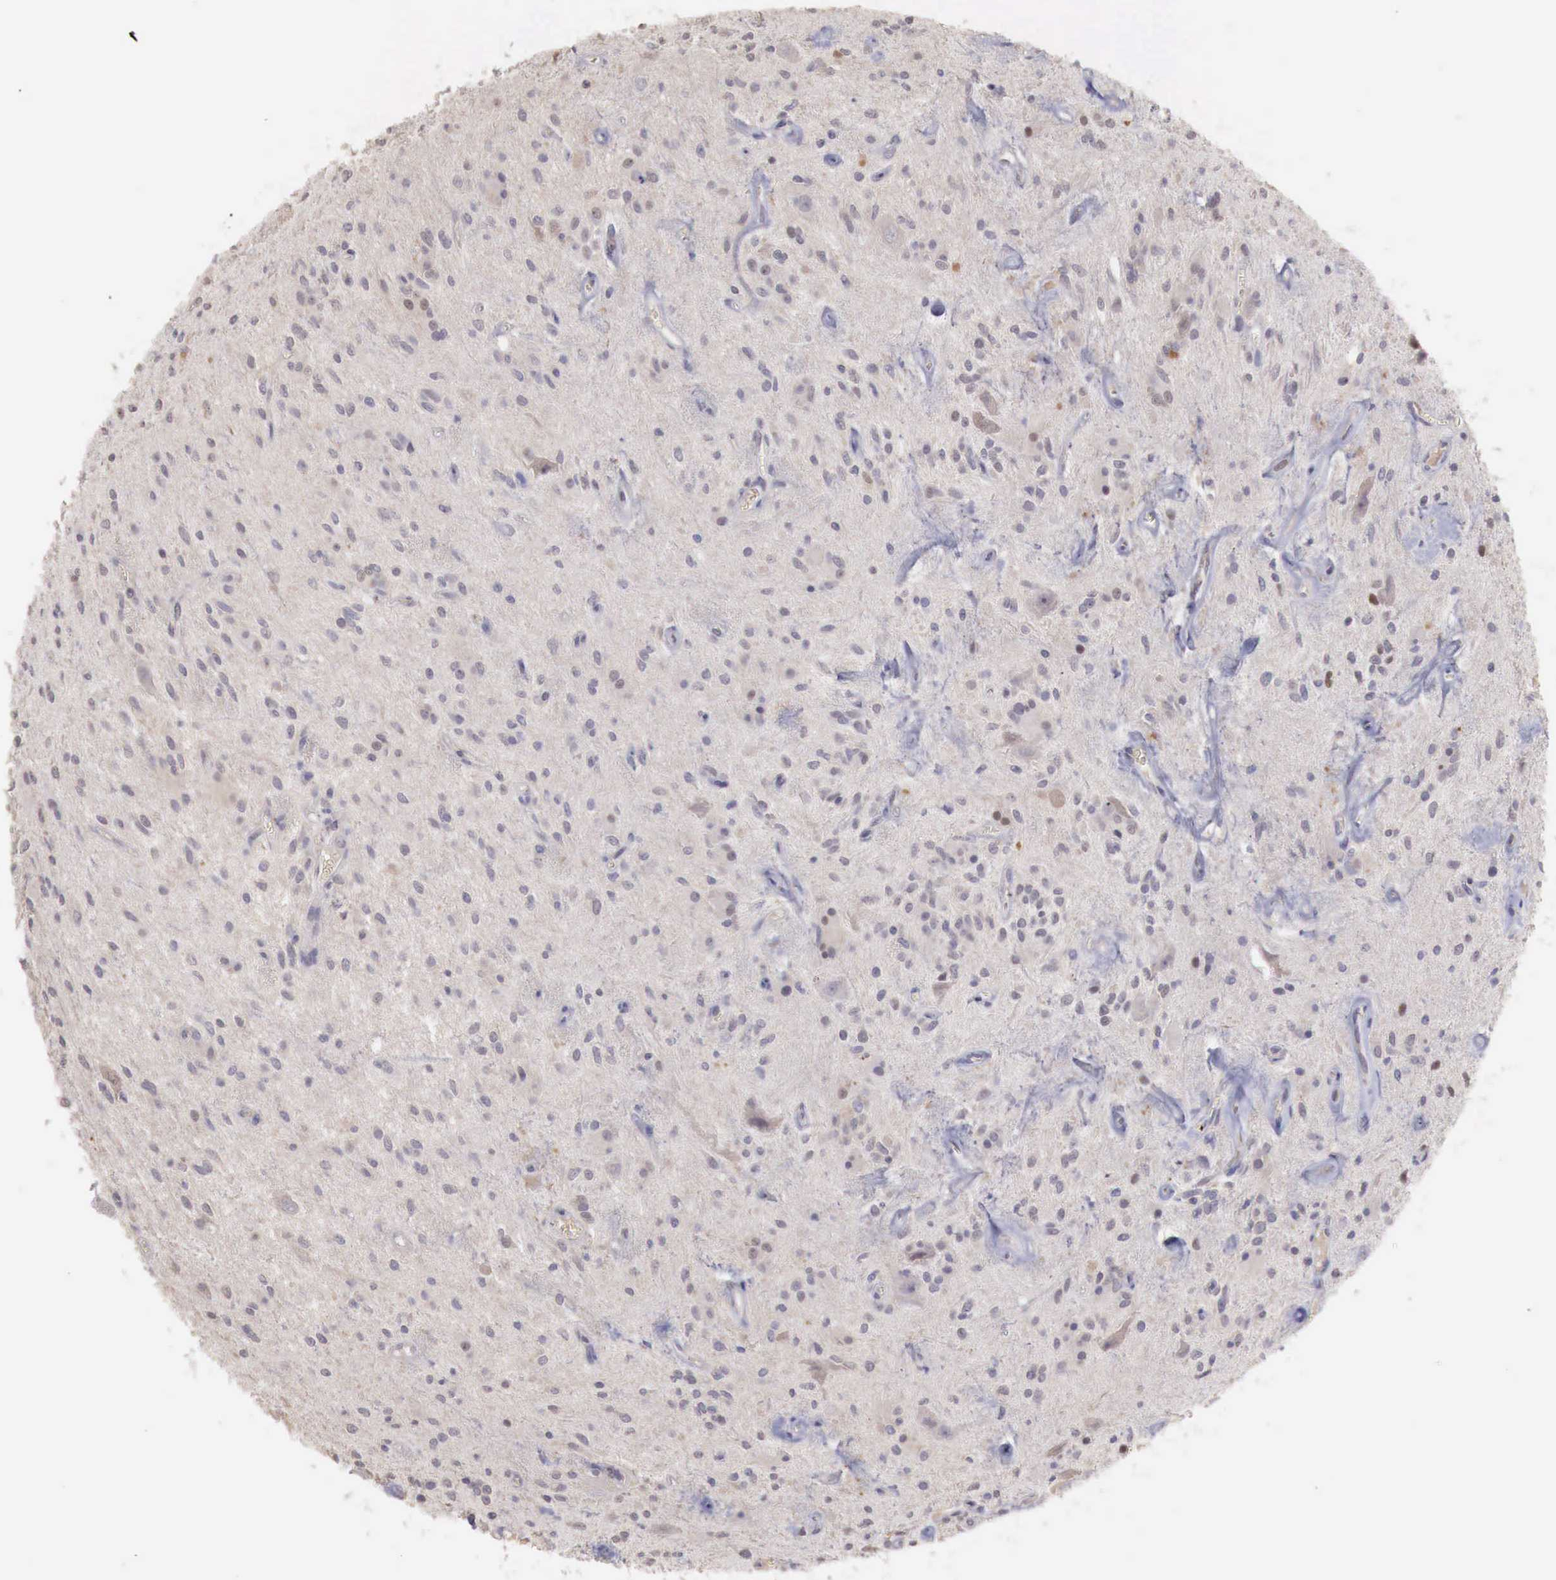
{"staining": {"intensity": "weak", "quantity": ">75%", "location": "cytoplasmic/membranous"}, "tissue": "glioma", "cell_type": "Tumor cells", "image_type": "cancer", "snomed": [{"axis": "morphology", "description": "Glioma, malignant, Low grade"}, {"axis": "topography", "description": "Brain"}], "caption": "DAB immunohistochemical staining of glioma demonstrates weak cytoplasmic/membranous protein expression in approximately >75% of tumor cells. The staining was performed using DAB (3,3'-diaminobenzidine) to visualize the protein expression in brown, while the nuclei were stained in blue with hematoxylin (Magnification: 20x).", "gene": "TBC1D9", "patient": {"sex": "female", "age": 15}}